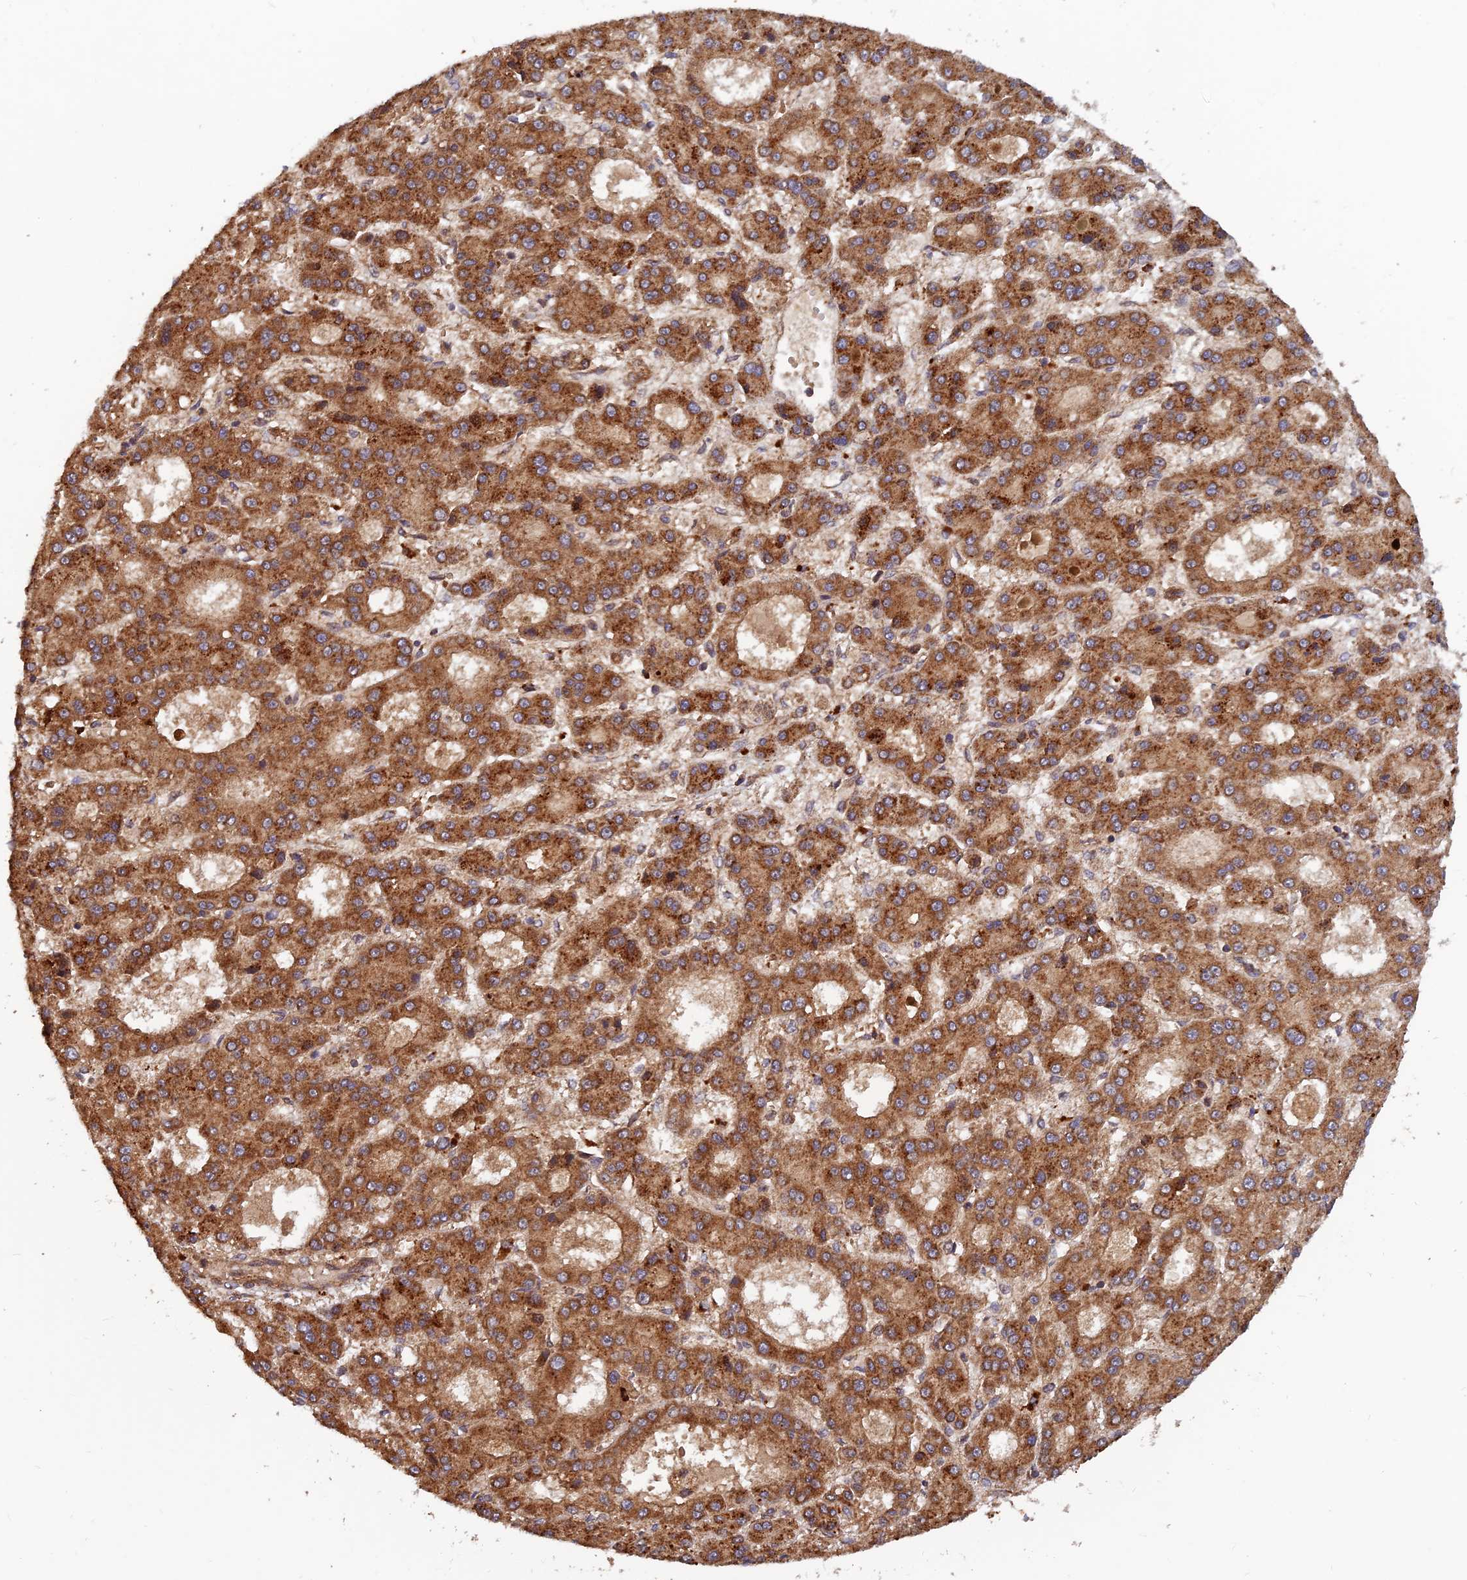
{"staining": {"intensity": "strong", "quantity": ">75%", "location": "cytoplasmic/membranous"}, "tissue": "liver cancer", "cell_type": "Tumor cells", "image_type": "cancer", "snomed": [{"axis": "morphology", "description": "Carcinoma, Hepatocellular, NOS"}, {"axis": "topography", "description": "Liver"}], "caption": "Human liver cancer (hepatocellular carcinoma) stained with a brown dye shows strong cytoplasmic/membranous positive expression in about >75% of tumor cells.", "gene": "RELCH", "patient": {"sex": "male", "age": 70}}